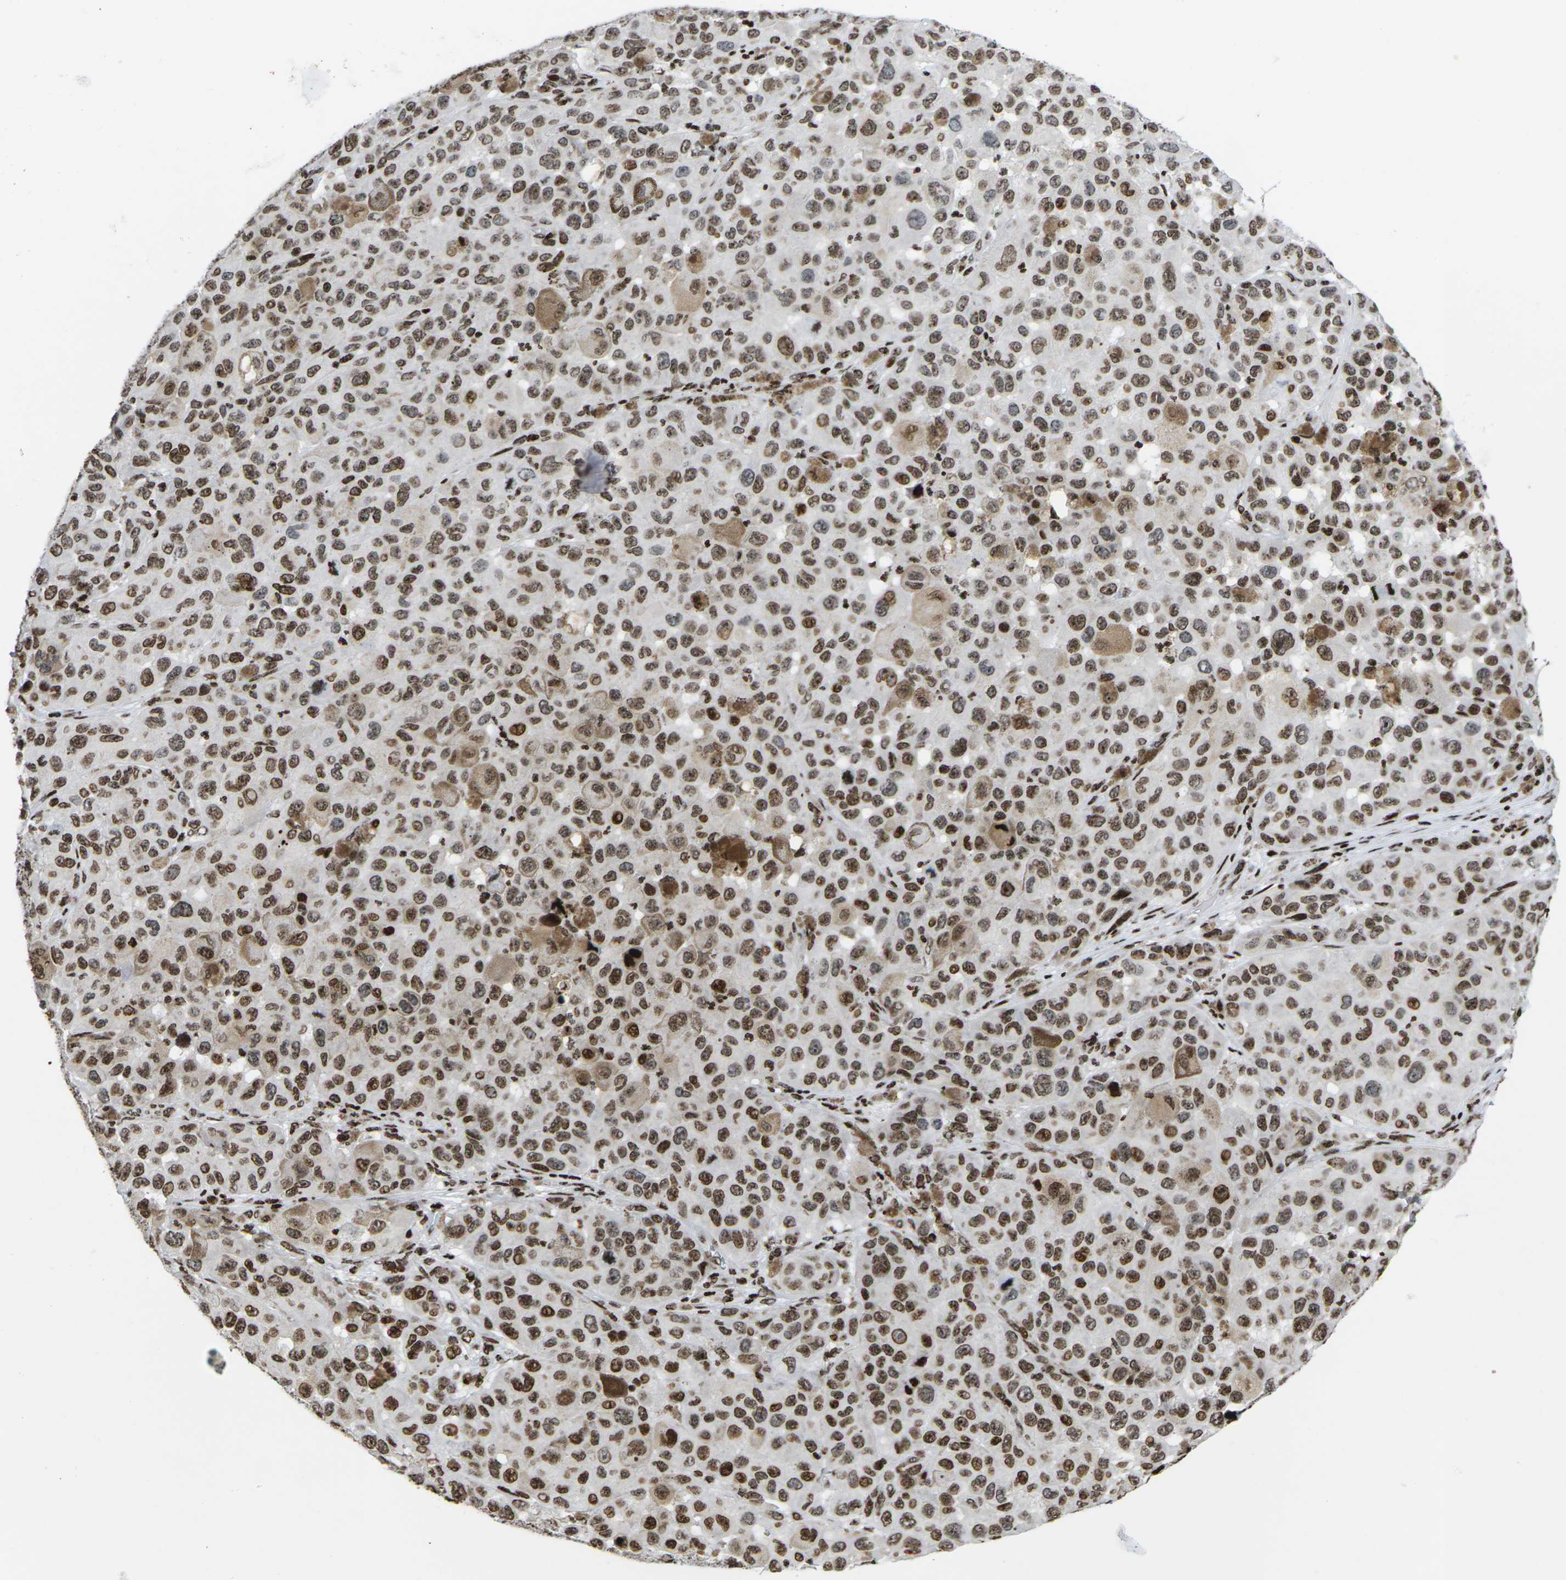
{"staining": {"intensity": "moderate", "quantity": ">75%", "location": "nuclear"}, "tissue": "melanoma", "cell_type": "Tumor cells", "image_type": "cancer", "snomed": [{"axis": "morphology", "description": "Malignant melanoma, NOS"}, {"axis": "topography", "description": "Skin"}], "caption": "The micrograph shows a brown stain indicating the presence of a protein in the nuclear of tumor cells in melanoma. (DAB = brown stain, brightfield microscopy at high magnification).", "gene": "H1-4", "patient": {"sex": "male", "age": 96}}